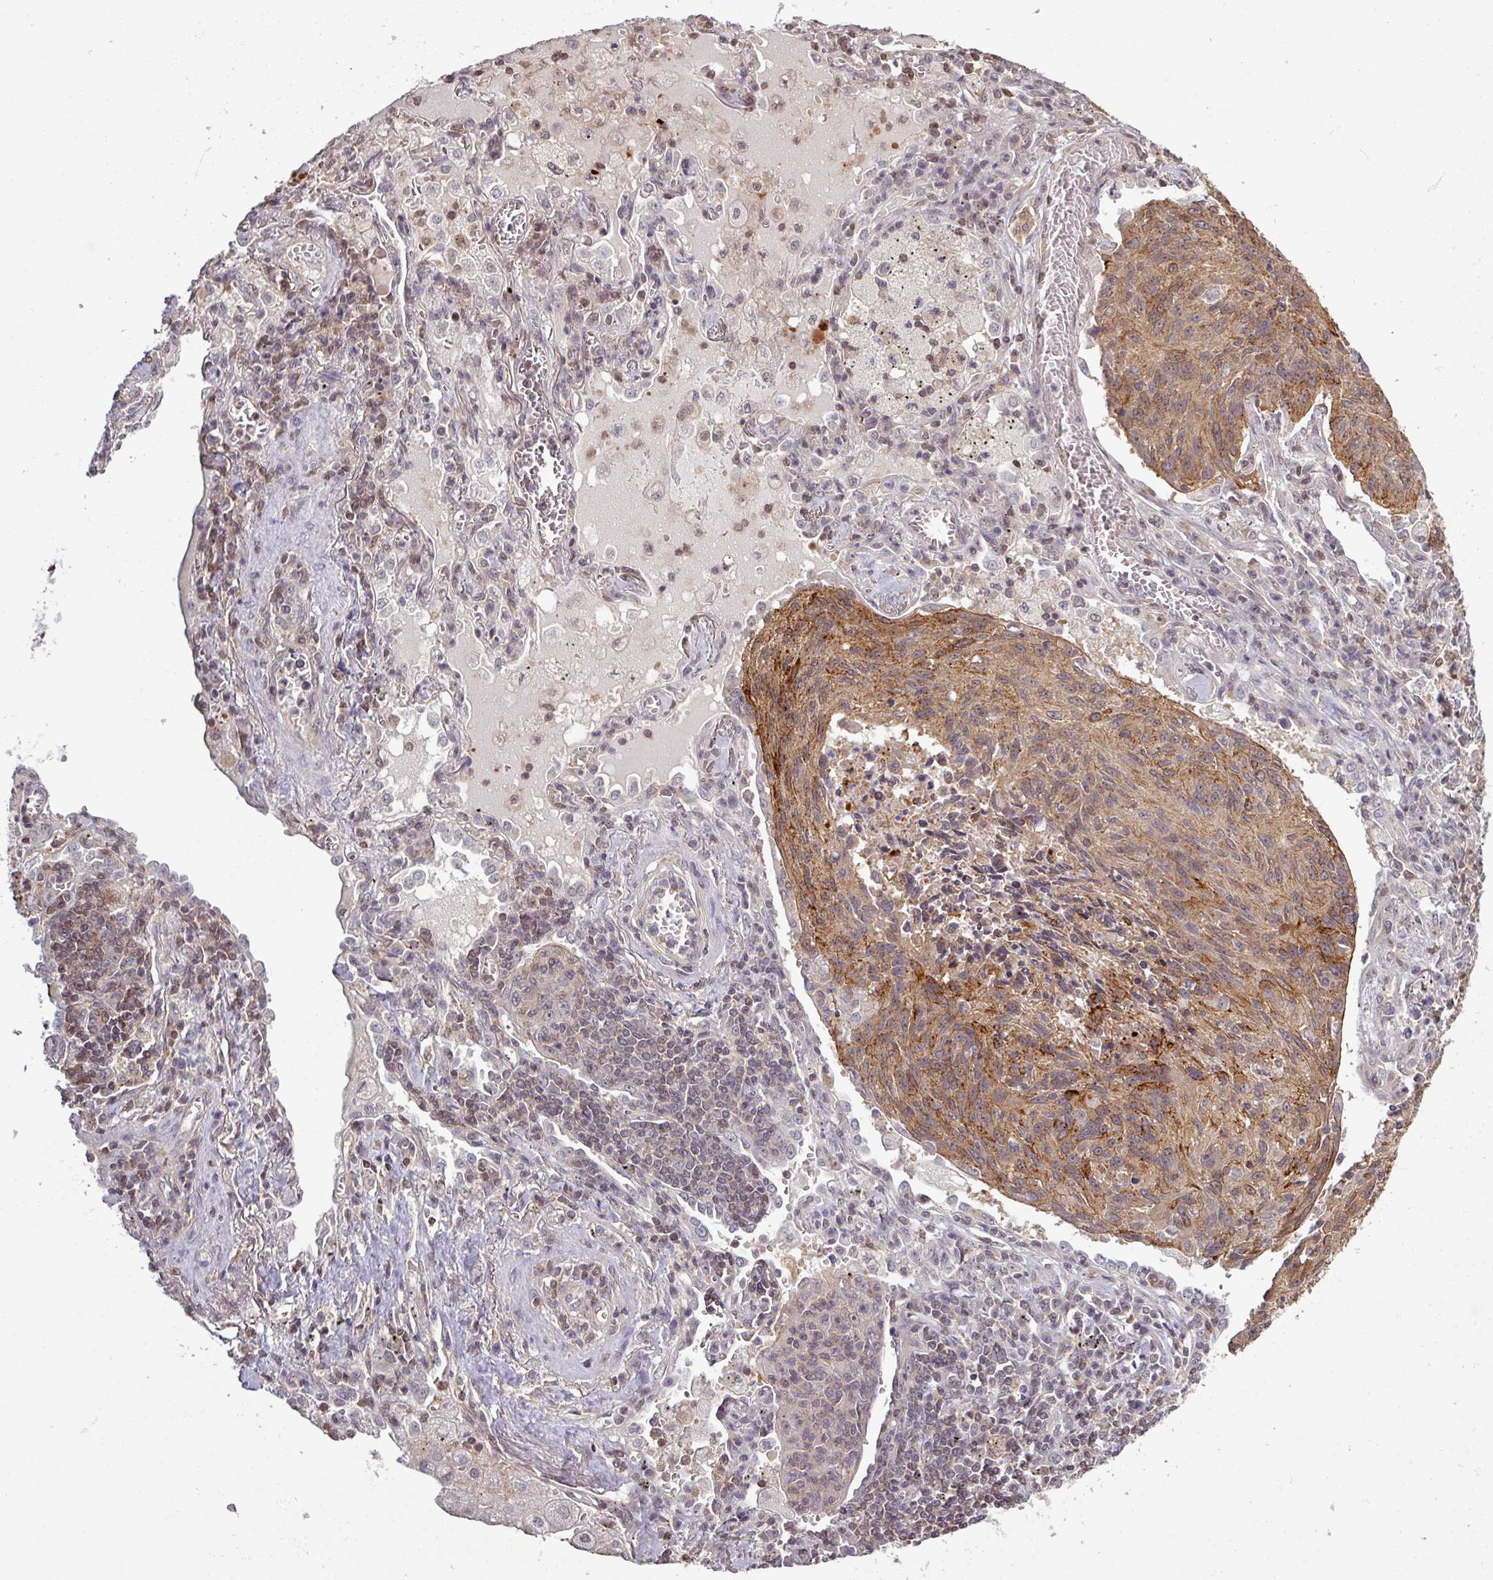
{"staining": {"intensity": "moderate", "quantity": "25%-75%", "location": "cytoplasmic/membranous"}, "tissue": "lung cancer", "cell_type": "Tumor cells", "image_type": "cancer", "snomed": [{"axis": "morphology", "description": "Squamous cell carcinoma, NOS"}, {"axis": "topography", "description": "Lung"}], "caption": "The histopathology image reveals a brown stain indicating the presence of a protein in the cytoplasmic/membranous of tumor cells in squamous cell carcinoma (lung). Nuclei are stained in blue.", "gene": "TUSC3", "patient": {"sex": "female", "age": 66}}